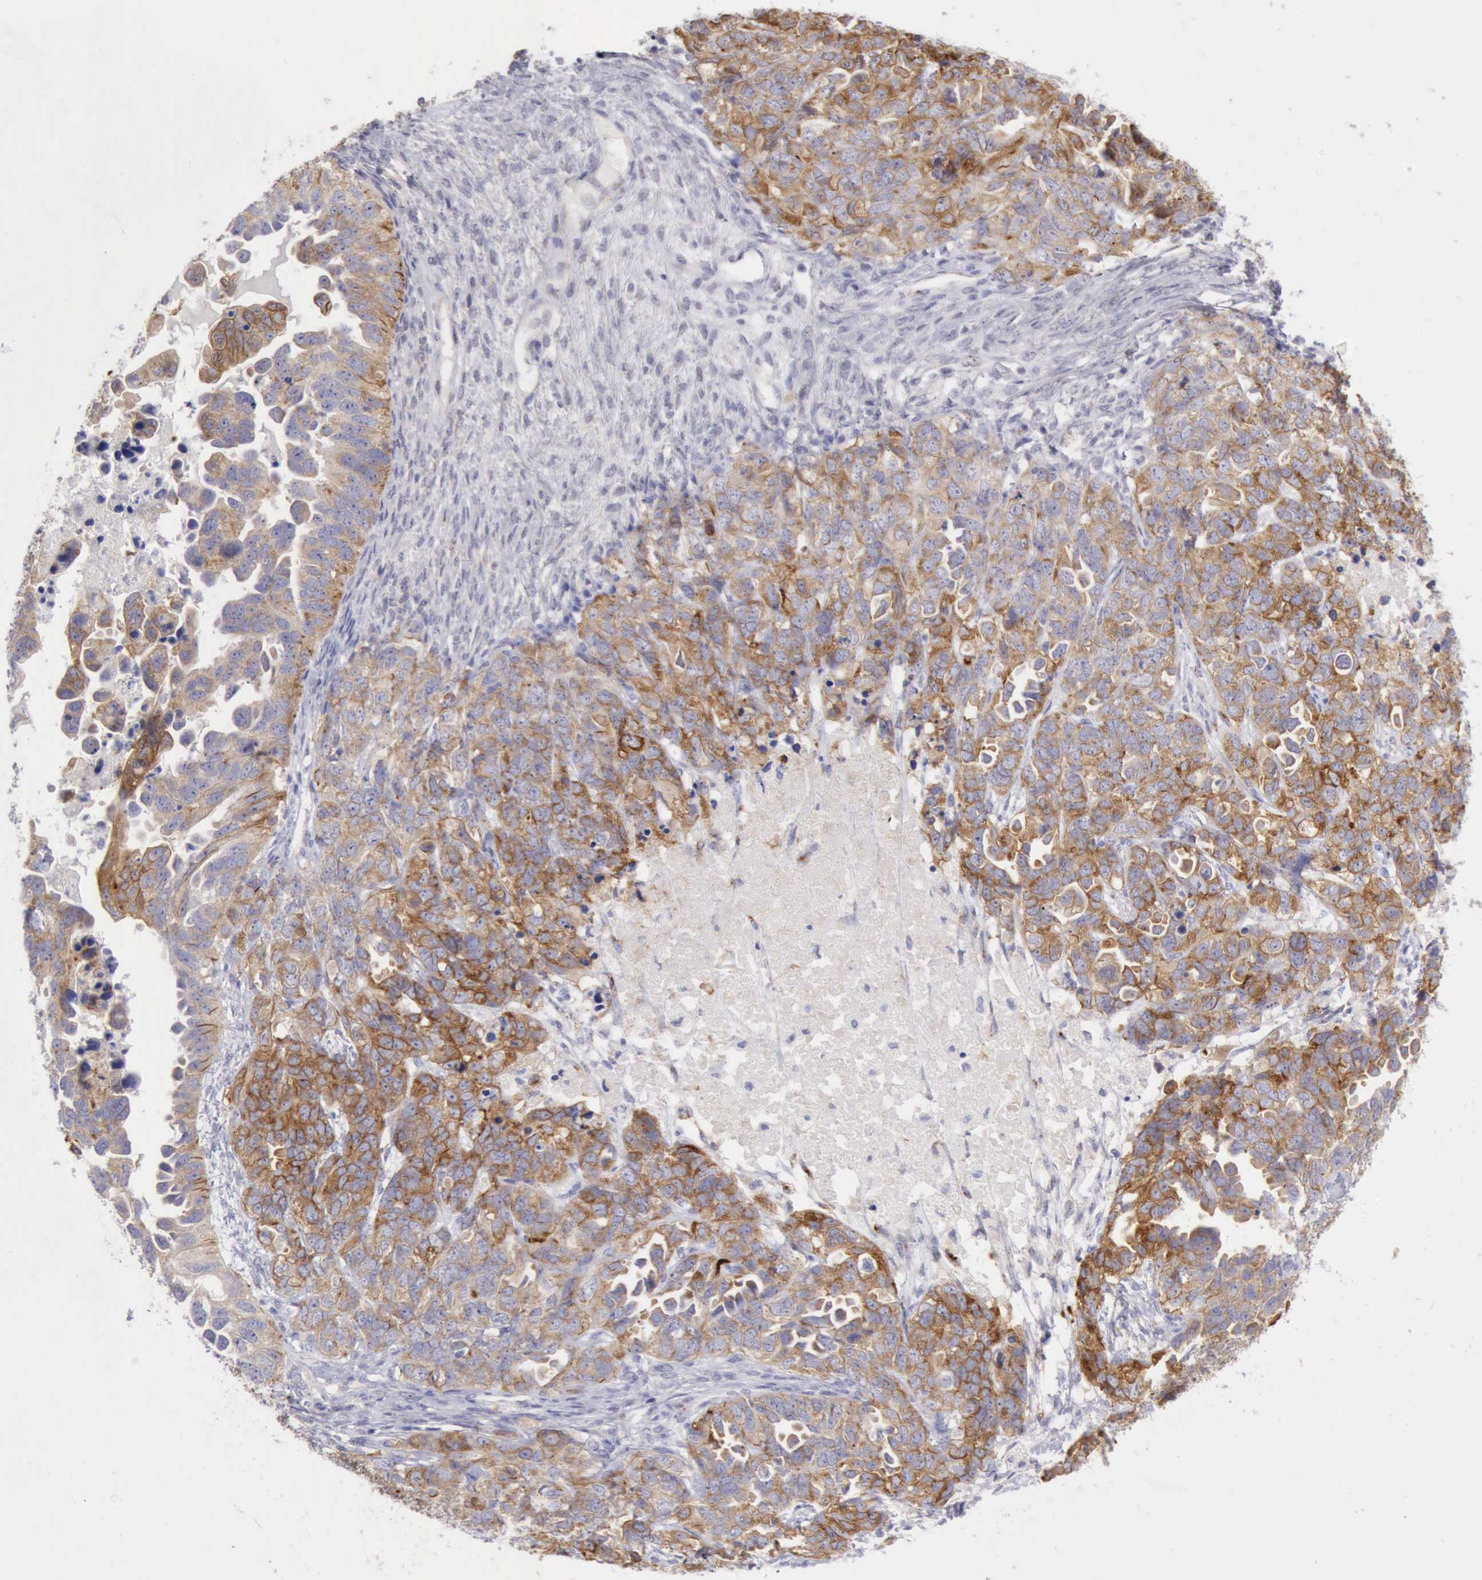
{"staining": {"intensity": "moderate", "quantity": ">75%", "location": "cytoplasmic/membranous"}, "tissue": "ovarian cancer", "cell_type": "Tumor cells", "image_type": "cancer", "snomed": [{"axis": "morphology", "description": "Cystadenocarcinoma, serous, NOS"}, {"axis": "topography", "description": "Ovary"}], "caption": "Ovarian serous cystadenocarcinoma was stained to show a protein in brown. There is medium levels of moderate cytoplasmic/membranous staining in about >75% of tumor cells.", "gene": "TFRC", "patient": {"sex": "female", "age": 82}}